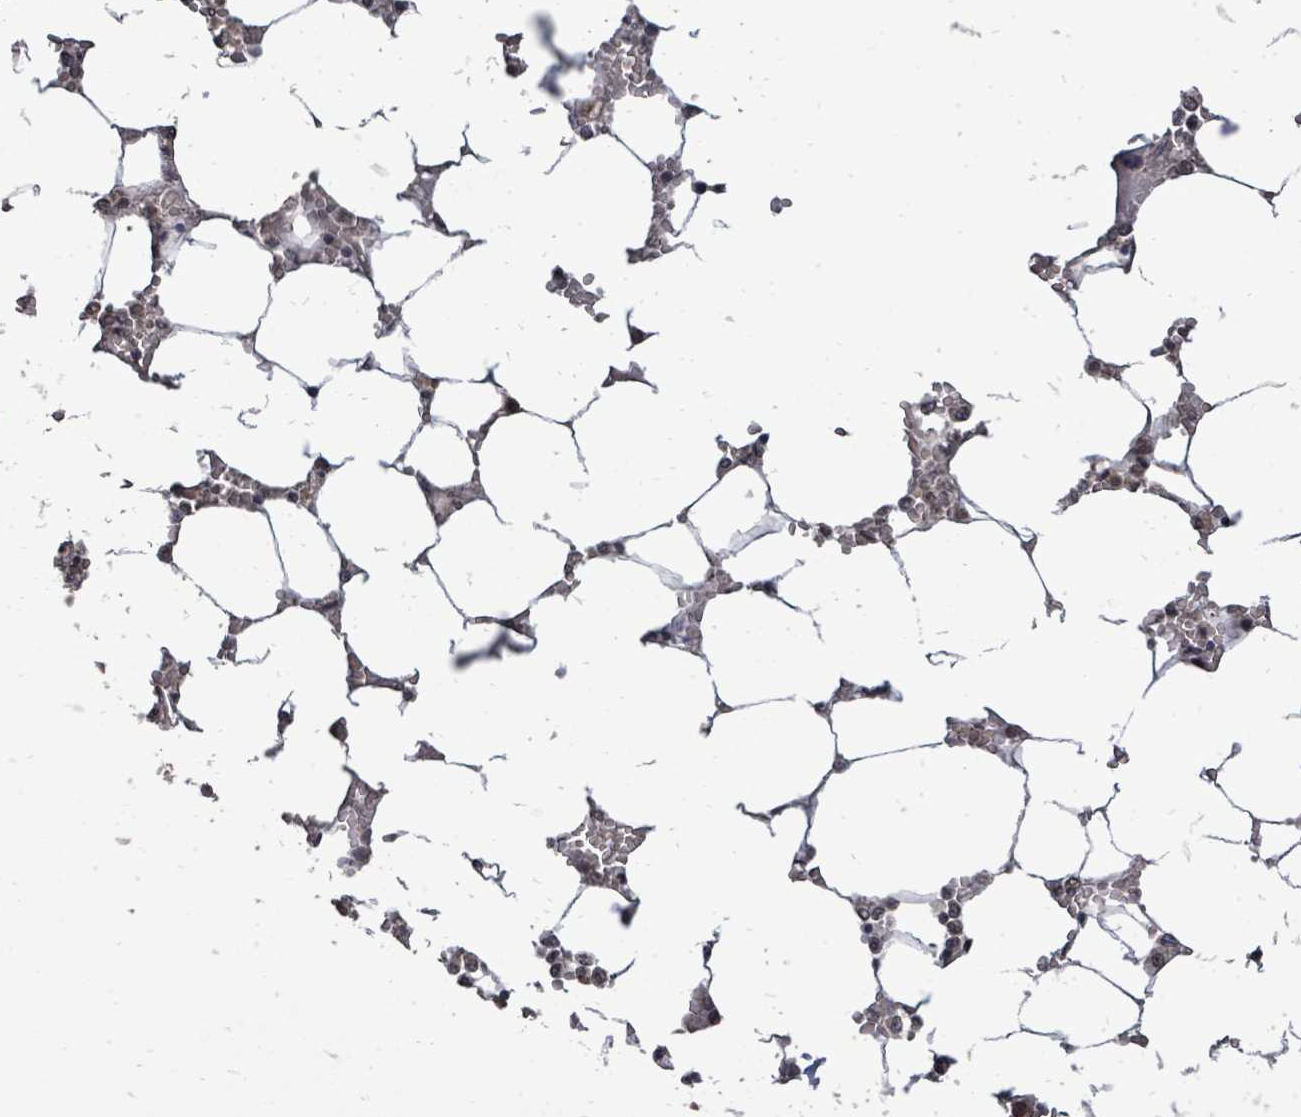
{"staining": {"intensity": "negative", "quantity": "none", "location": "none"}, "tissue": "bone marrow", "cell_type": "Hematopoietic cells", "image_type": "normal", "snomed": [{"axis": "morphology", "description": "Normal tissue, NOS"}, {"axis": "topography", "description": "Bone marrow"}], "caption": "This is an immunohistochemistry (IHC) photomicrograph of unremarkable bone marrow. There is no positivity in hematopoietic cells.", "gene": "RALGAPB", "patient": {"sex": "male", "age": 64}}